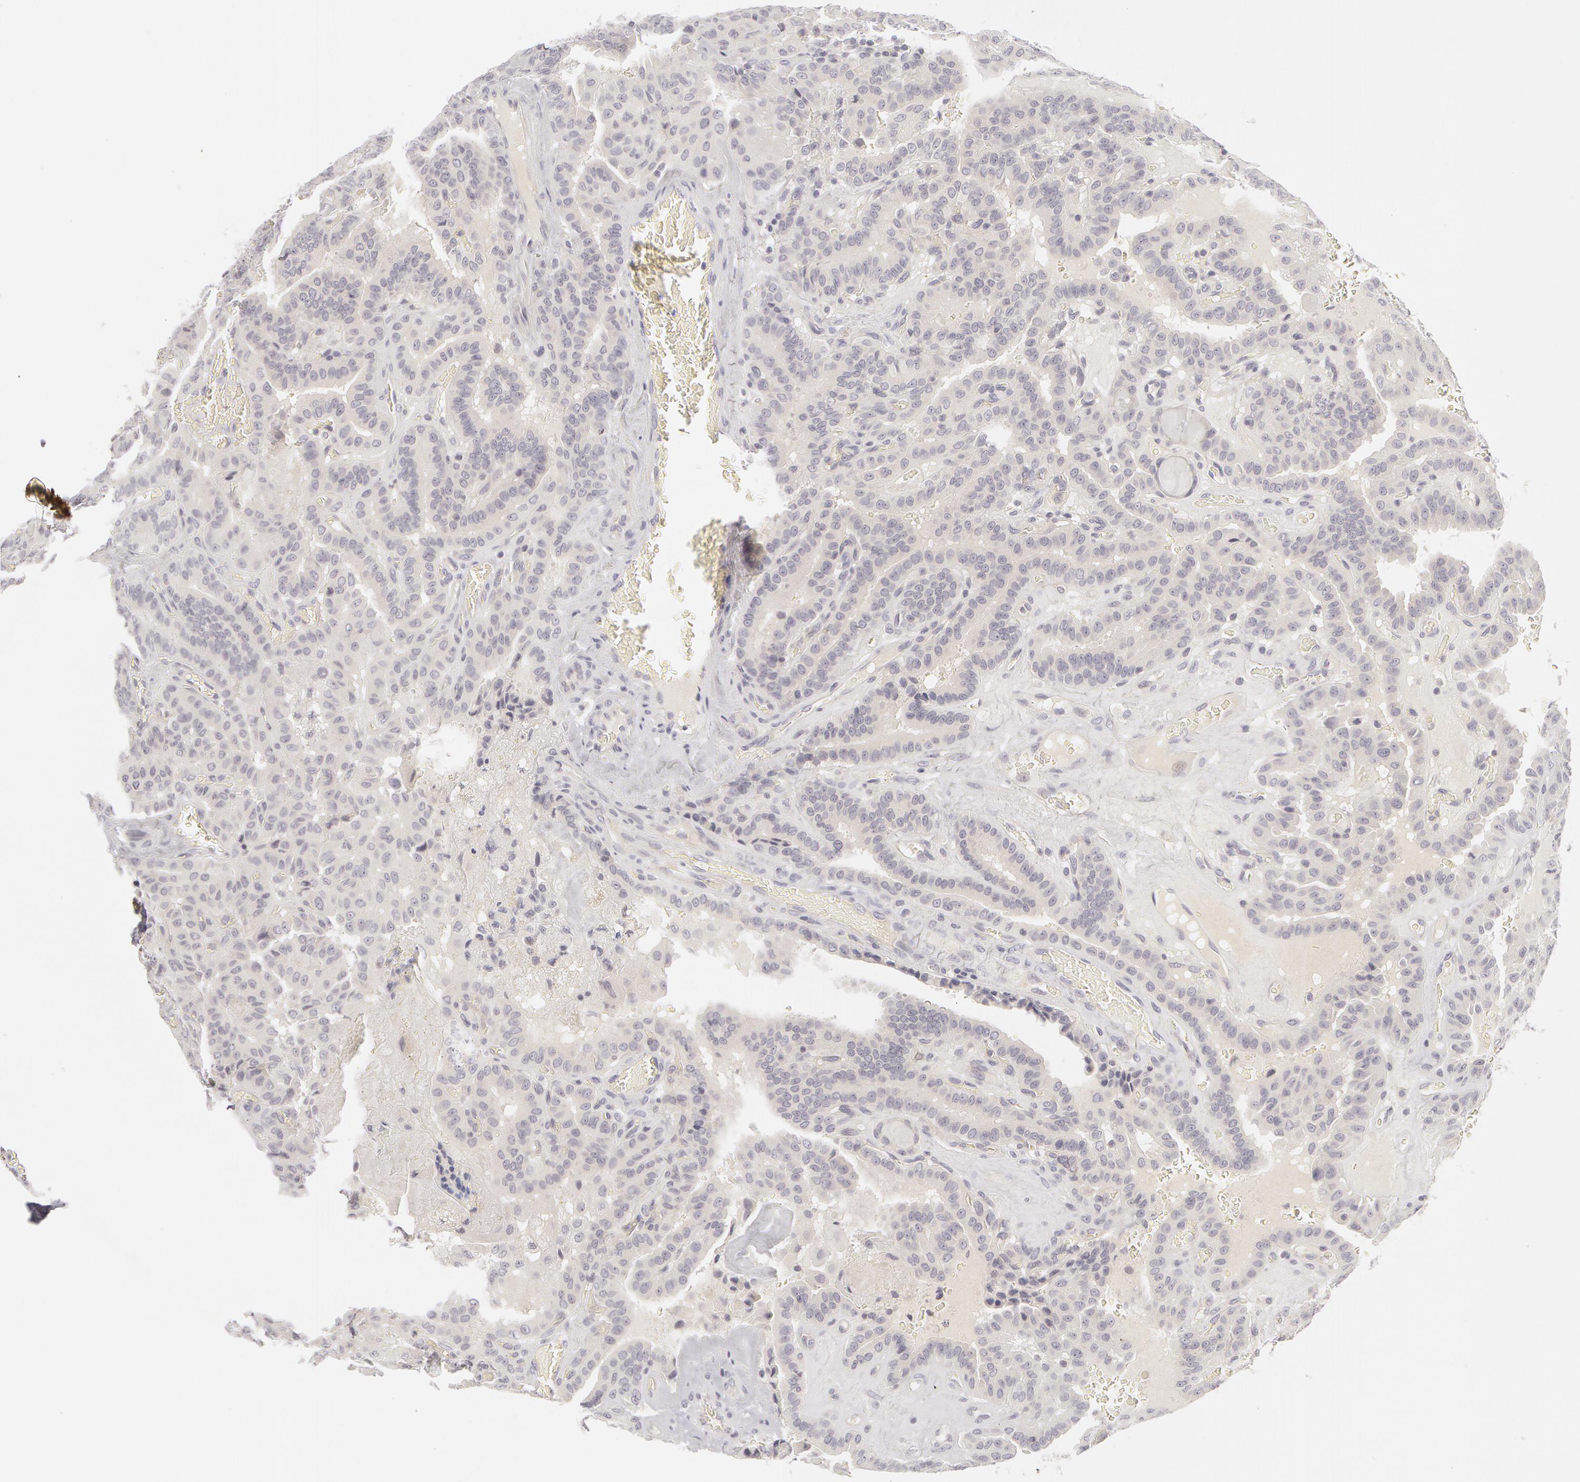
{"staining": {"intensity": "negative", "quantity": "none", "location": "none"}, "tissue": "thyroid cancer", "cell_type": "Tumor cells", "image_type": "cancer", "snomed": [{"axis": "morphology", "description": "Papillary adenocarcinoma, NOS"}, {"axis": "topography", "description": "Thyroid gland"}], "caption": "IHC histopathology image of thyroid cancer stained for a protein (brown), which shows no positivity in tumor cells.", "gene": "ABCB1", "patient": {"sex": "male", "age": 87}}